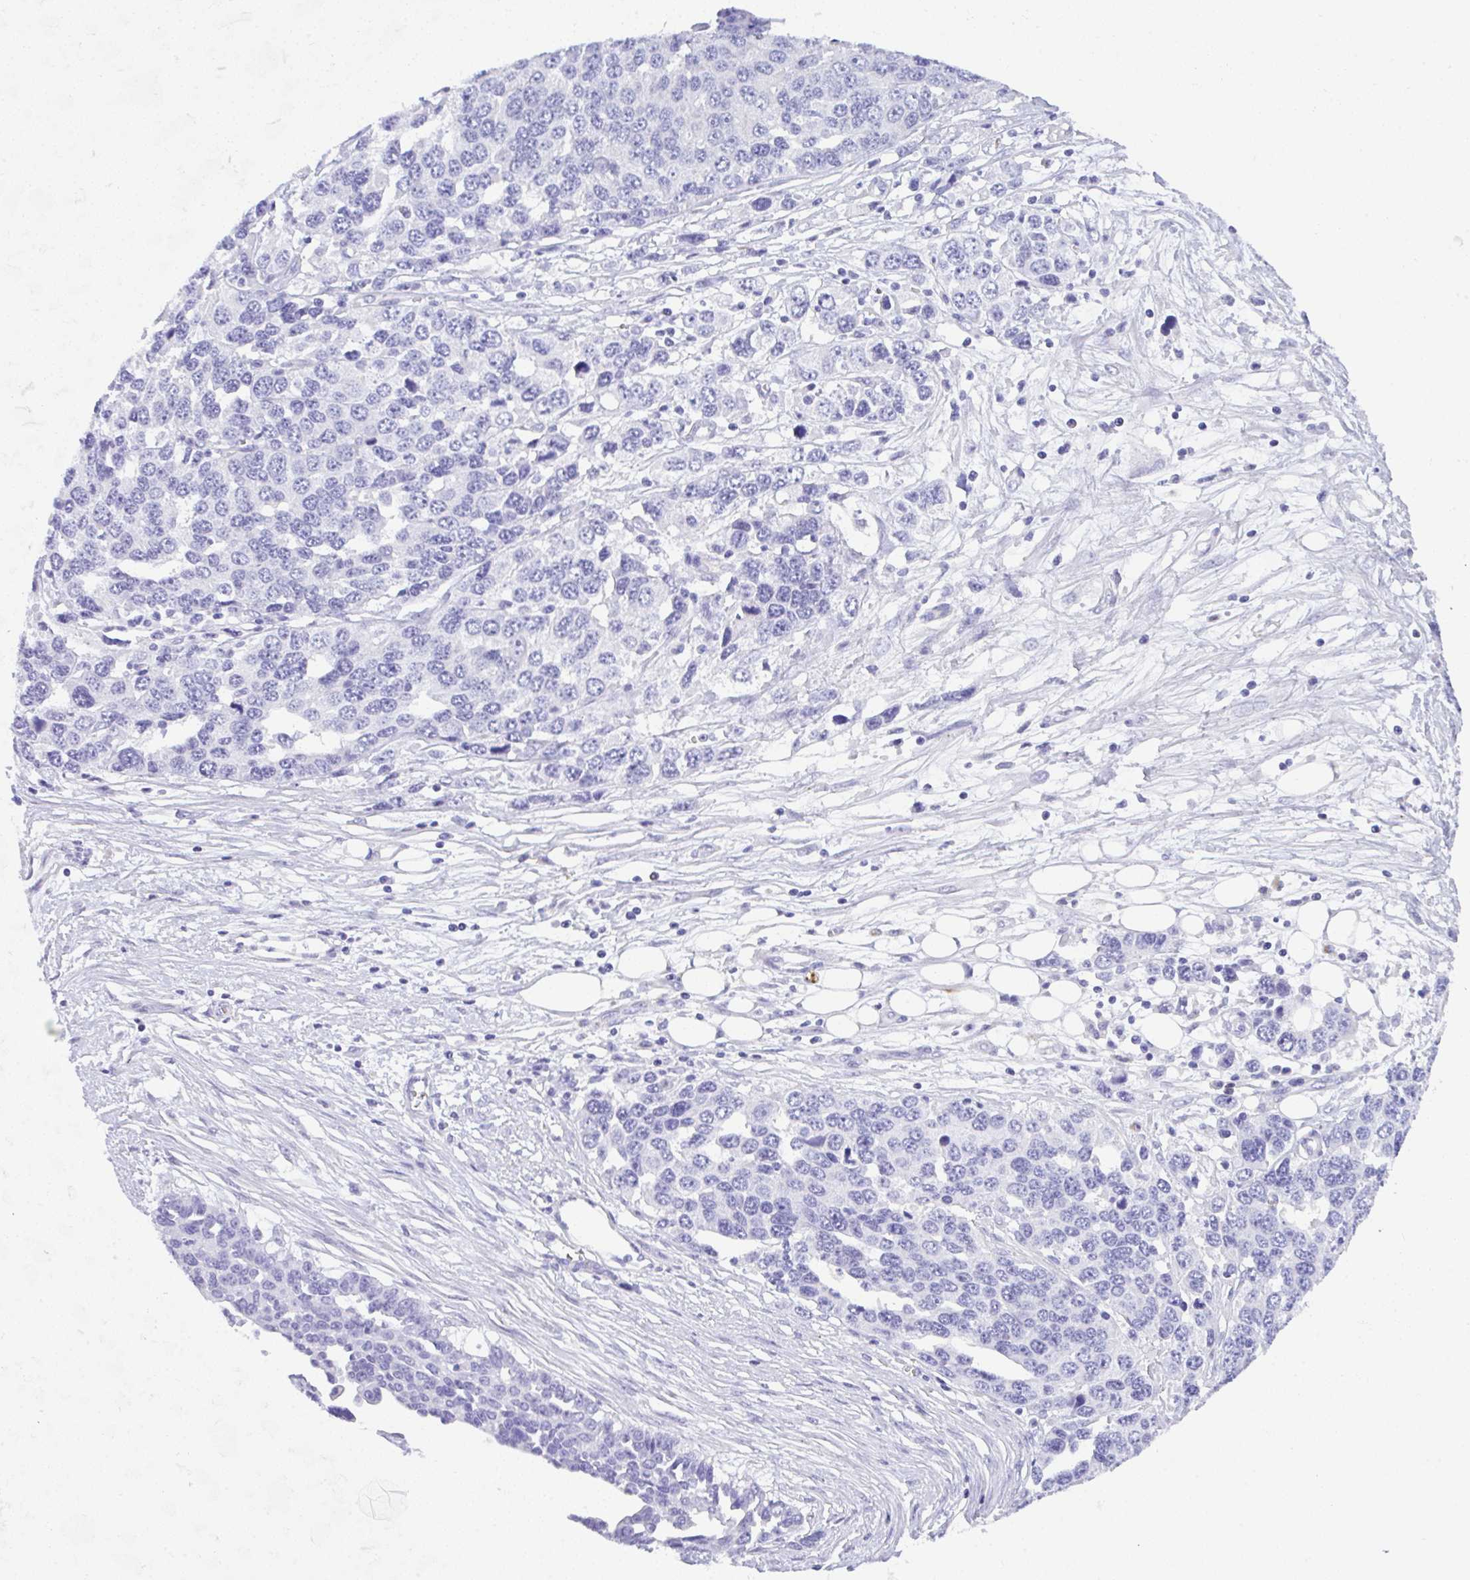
{"staining": {"intensity": "negative", "quantity": "none", "location": "none"}, "tissue": "ovarian cancer", "cell_type": "Tumor cells", "image_type": "cancer", "snomed": [{"axis": "morphology", "description": "Cystadenocarcinoma, serous, NOS"}, {"axis": "topography", "description": "Ovary"}], "caption": "The immunohistochemistry histopathology image has no significant staining in tumor cells of serous cystadenocarcinoma (ovarian) tissue.", "gene": "NDUFAF8", "patient": {"sex": "female", "age": 76}}